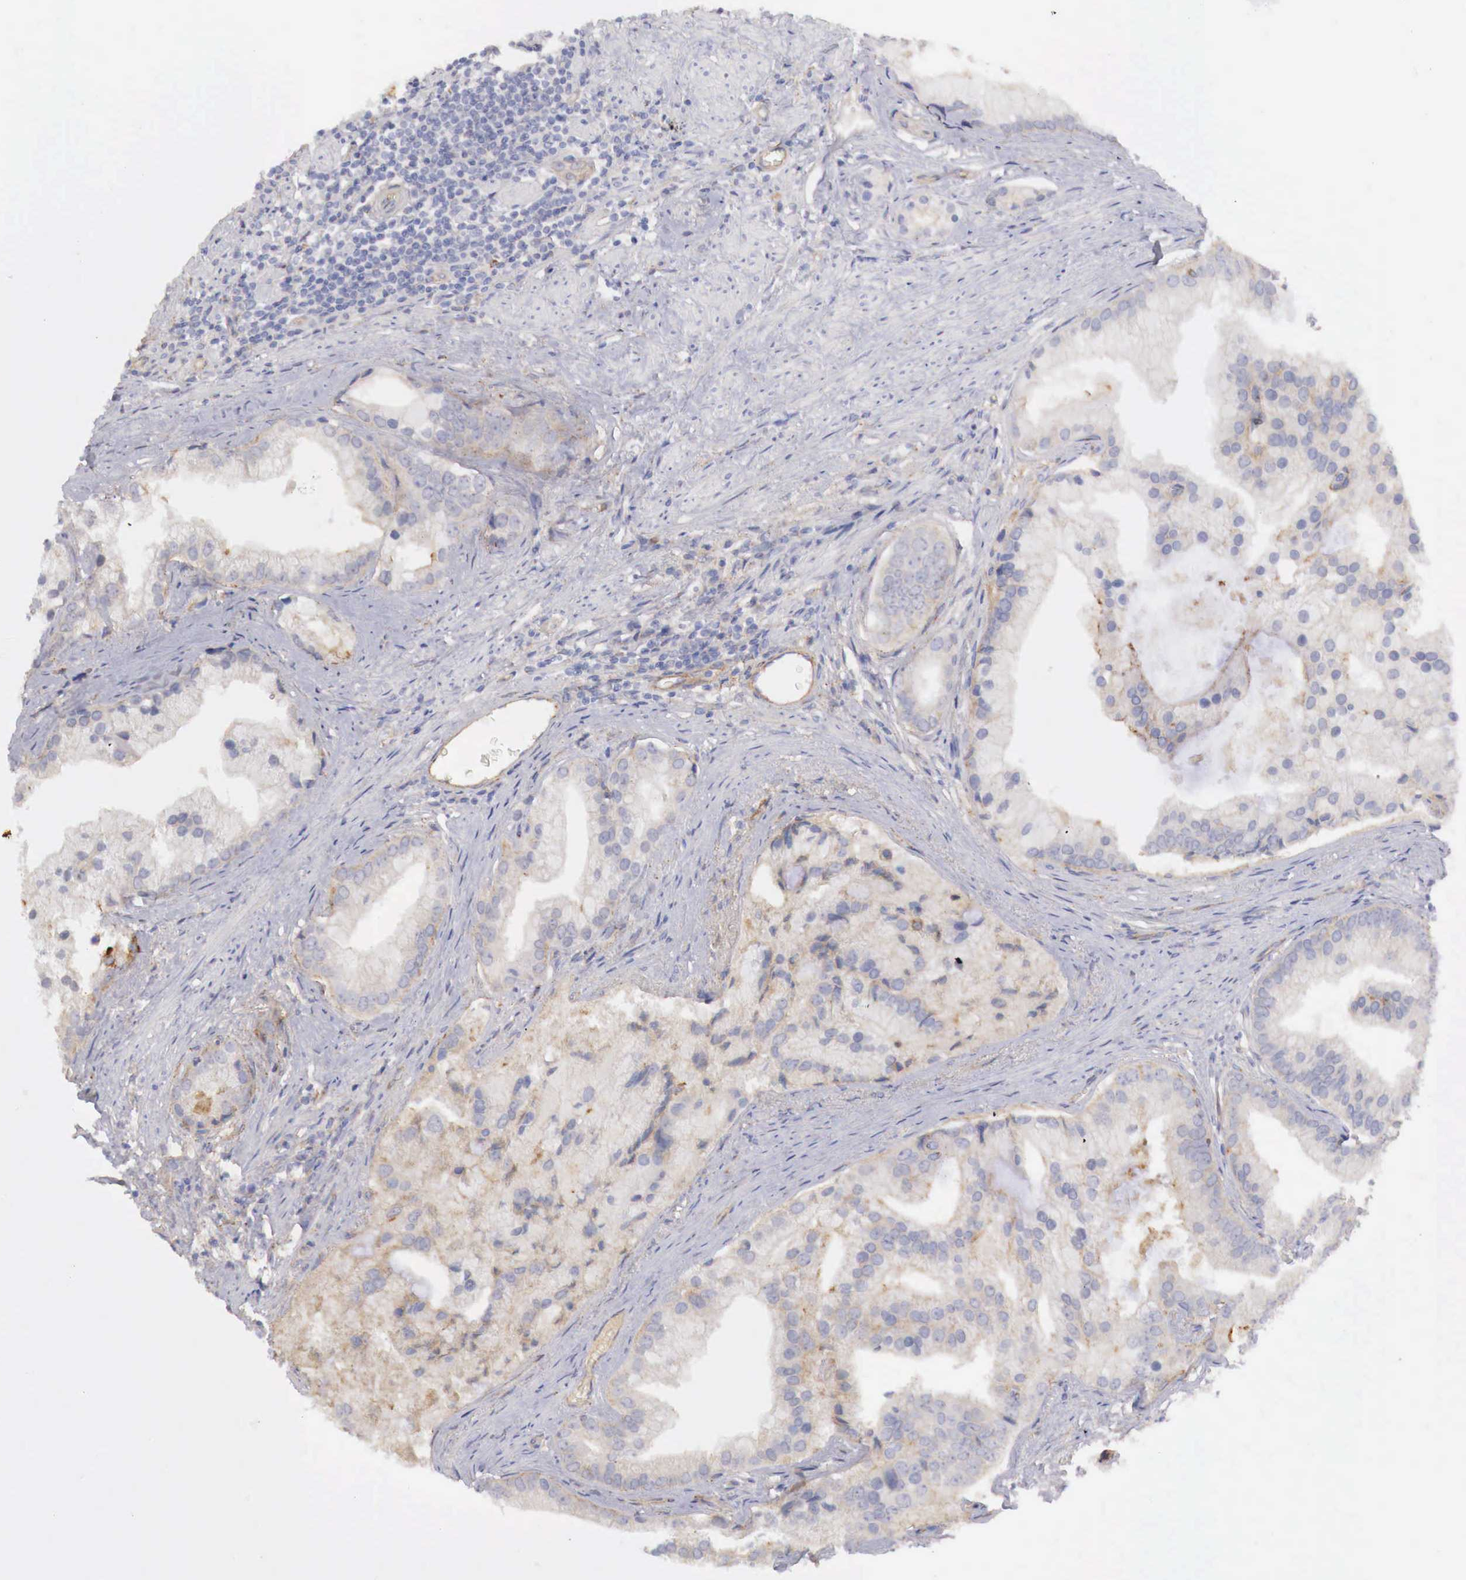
{"staining": {"intensity": "weak", "quantity": "25%-75%", "location": "cytoplasmic/membranous"}, "tissue": "prostate cancer", "cell_type": "Tumor cells", "image_type": "cancer", "snomed": [{"axis": "morphology", "description": "Adenocarcinoma, Low grade"}, {"axis": "topography", "description": "Prostate"}], "caption": "Immunohistochemical staining of prostate cancer demonstrates low levels of weak cytoplasmic/membranous staining in approximately 25%-75% of tumor cells.", "gene": "KLHDC7B", "patient": {"sex": "male", "age": 71}}